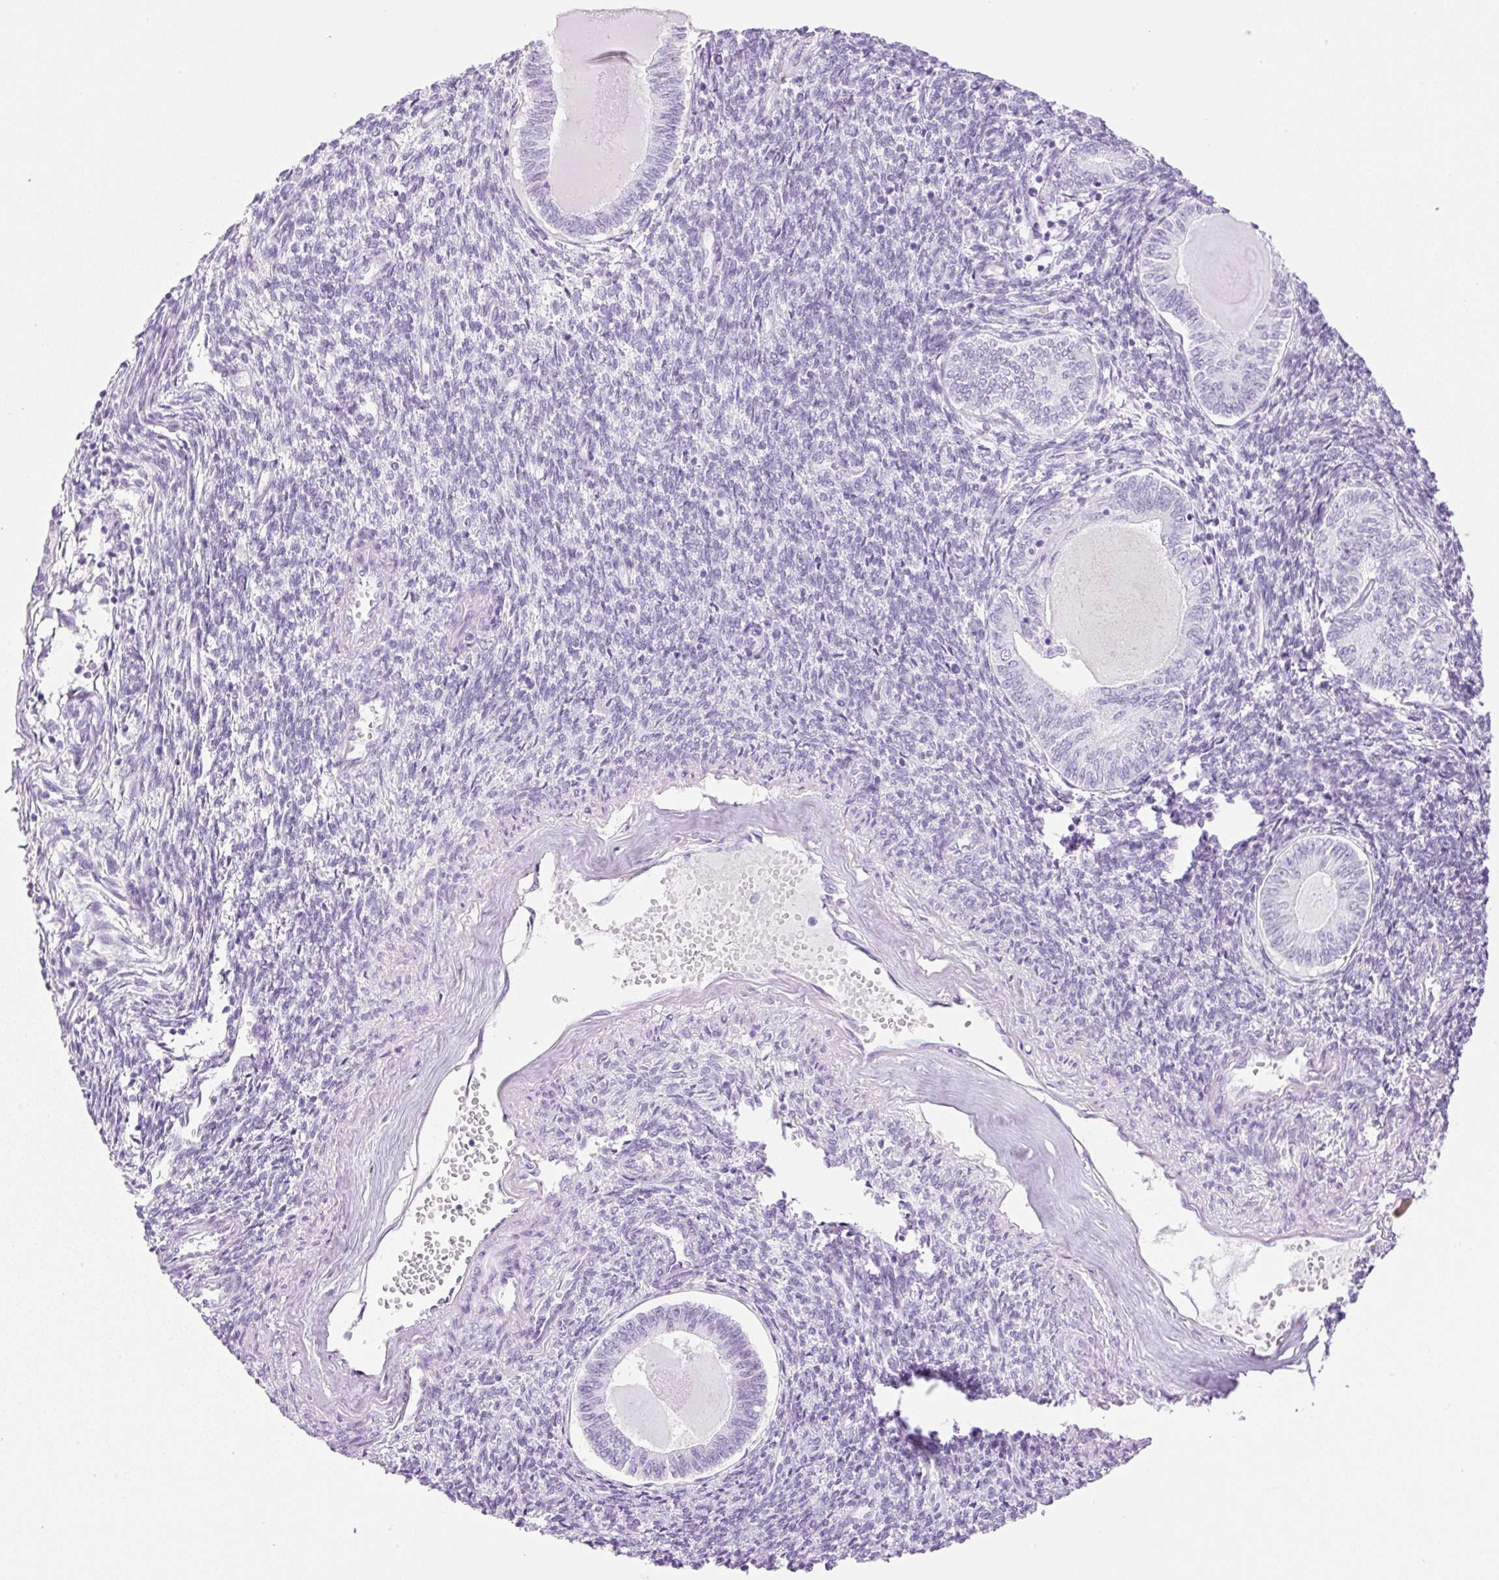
{"staining": {"intensity": "negative", "quantity": "none", "location": "none"}, "tissue": "endometrial cancer", "cell_type": "Tumor cells", "image_type": "cancer", "snomed": [{"axis": "morphology", "description": "Carcinoma, NOS"}, {"axis": "topography", "description": "Uterus"}], "caption": "An image of endometrial carcinoma stained for a protein reveals no brown staining in tumor cells.", "gene": "SPRR4", "patient": {"sex": "female", "age": 76}}